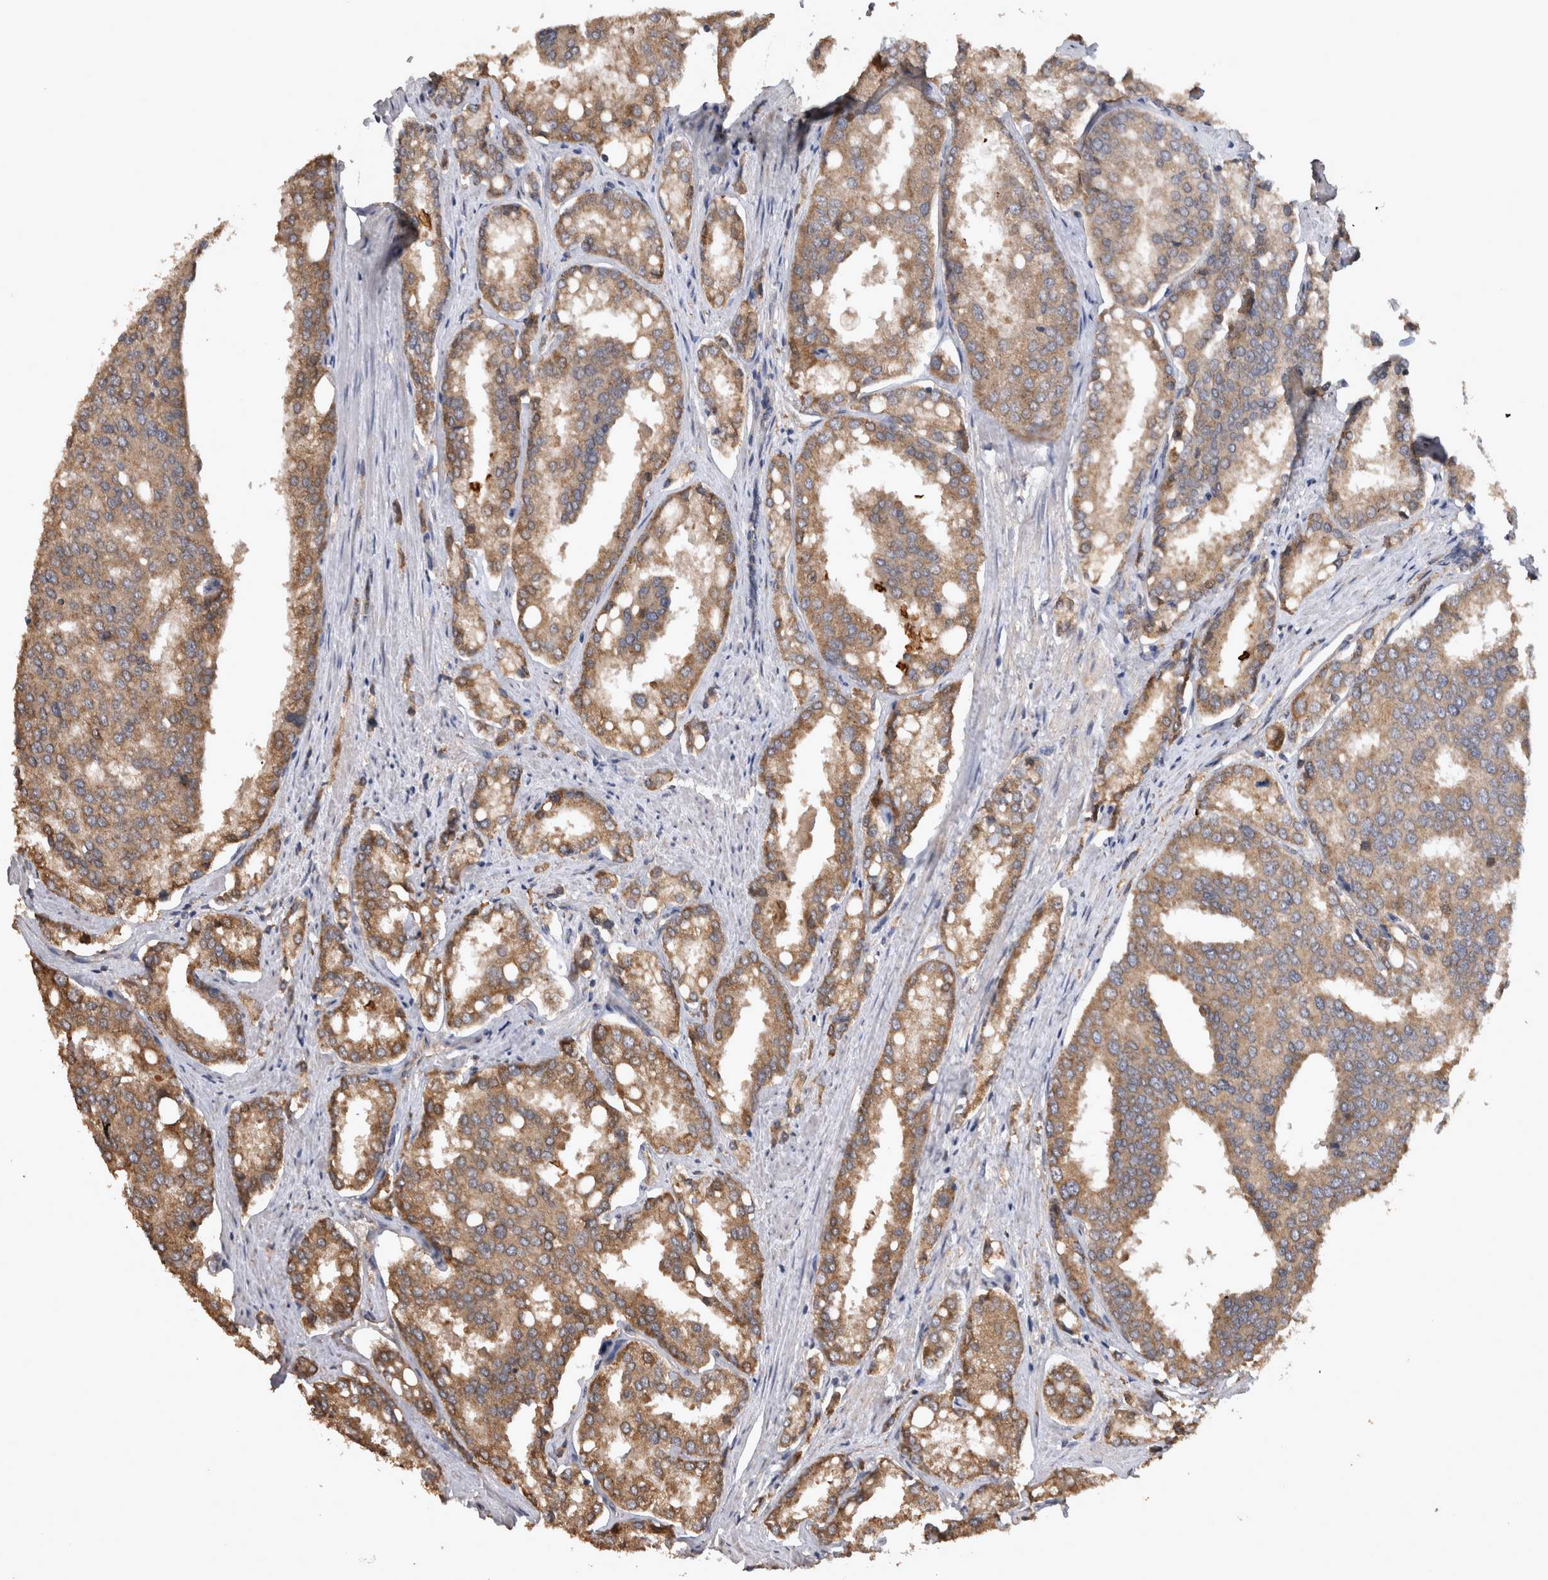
{"staining": {"intensity": "moderate", "quantity": ">75%", "location": "cytoplasmic/membranous"}, "tissue": "prostate cancer", "cell_type": "Tumor cells", "image_type": "cancer", "snomed": [{"axis": "morphology", "description": "Adenocarcinoma, High grade"}, {"axis": "topography", "description": "Prostate"}], "caption": "Approximately >75% of tumor cells in high-grade adenocarcinoma (prostate) demonstrate moderate cytoplasmic/membranous protein expression as visualized by brown immunohistochemical staining.", "gene": "TMED7", "patient": {"sex": "male", "age": 50}}